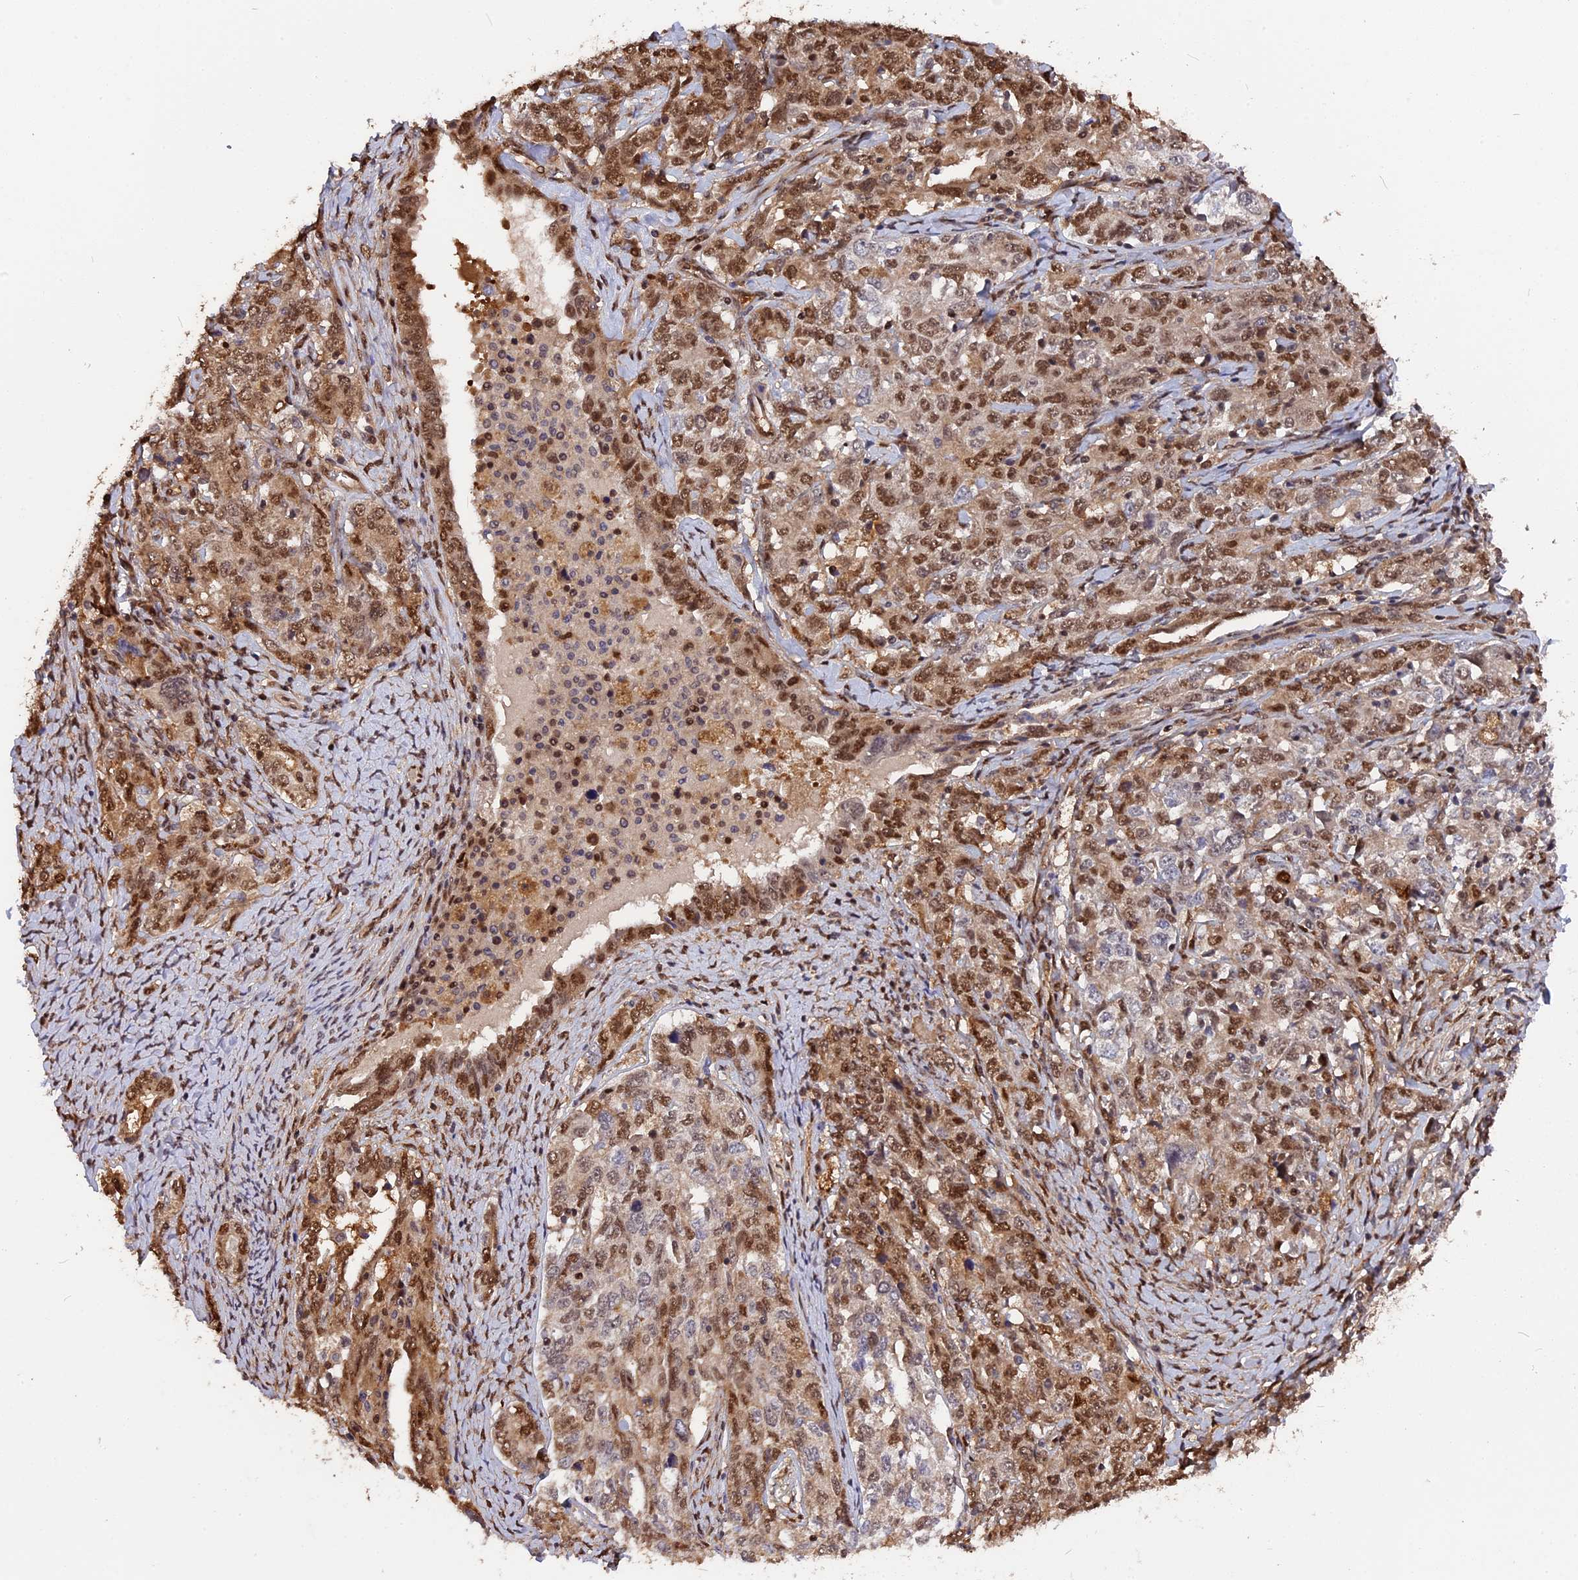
{"staining": {"intensity": "moderate", "quantity": "25%-75%", "location": "nuclear"}, "tissue": "ovarian cancer", "cell_type": "Tumor cells", "image_type": "cancer", "snomed": [{"axis": "morphology", "description": "Carcinoma, endometroid"}, {"axis": "topography", "description": "Ovary"}], "caption": "A brown stain highlights moderate nuclear expression of a protein in ovarian cancer (endometroid carcinoma) tumor cells.", "gene": "ADRM1", "patient": {"sex": "female", "age": 62}}